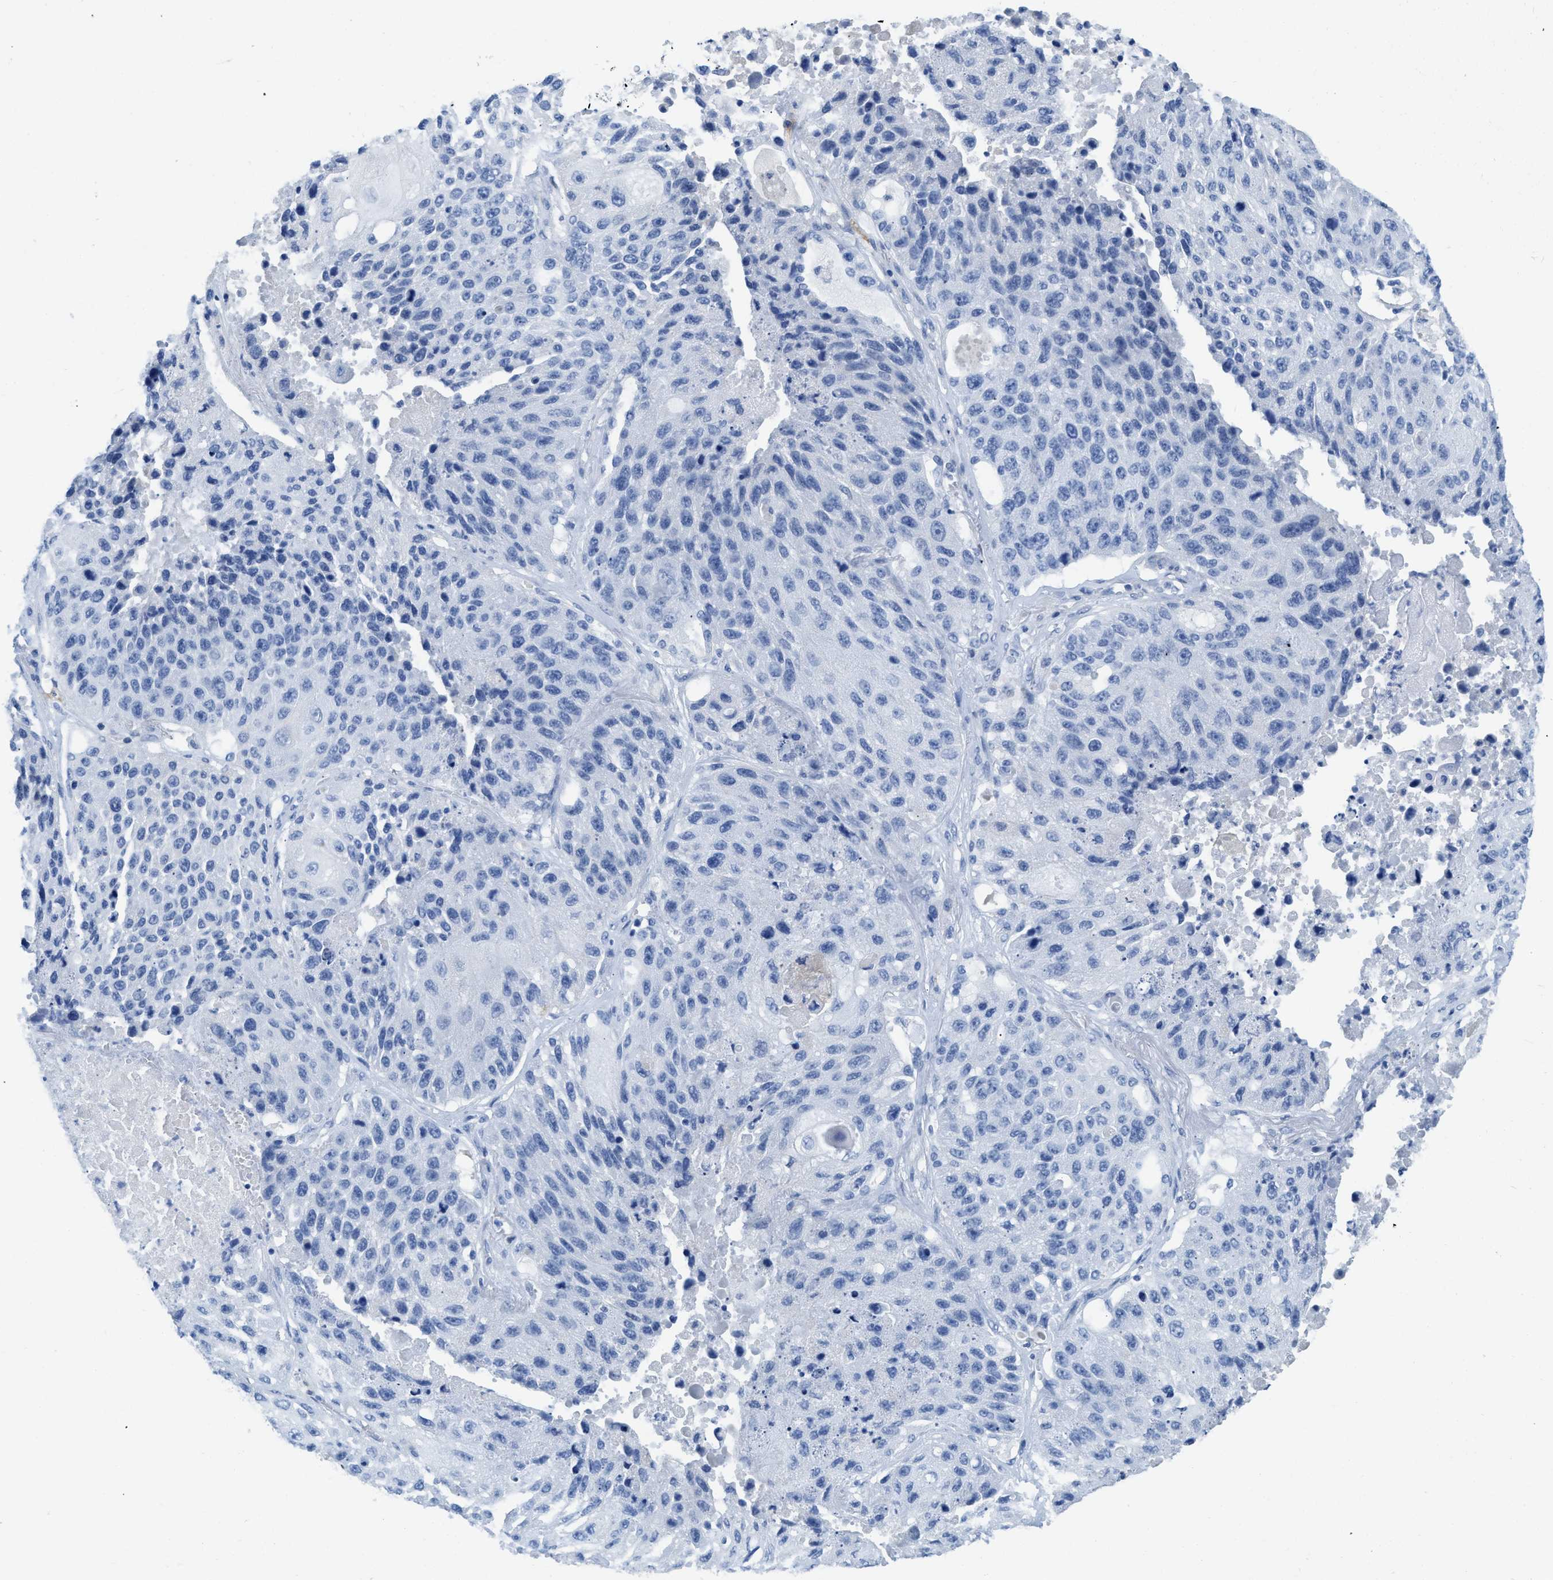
{"staining": {"intensity": "negative", "quantity": "none", "location": "none"}, "tissue": "lung cancer", "cell_type": "Tumor cells", "image_type": "cancer", "snomed": [{"axis": "morphology", "description": "Squamous cell carcinoma, NOS"}, {"axis": "topography", "description": "Lung"}], "caption": "Tumor cells are negative for brown protein staining in lung squamous cell carcinoma.", "gene": "NKAIN3", "patient": {"sex": "male", "age": 61}}